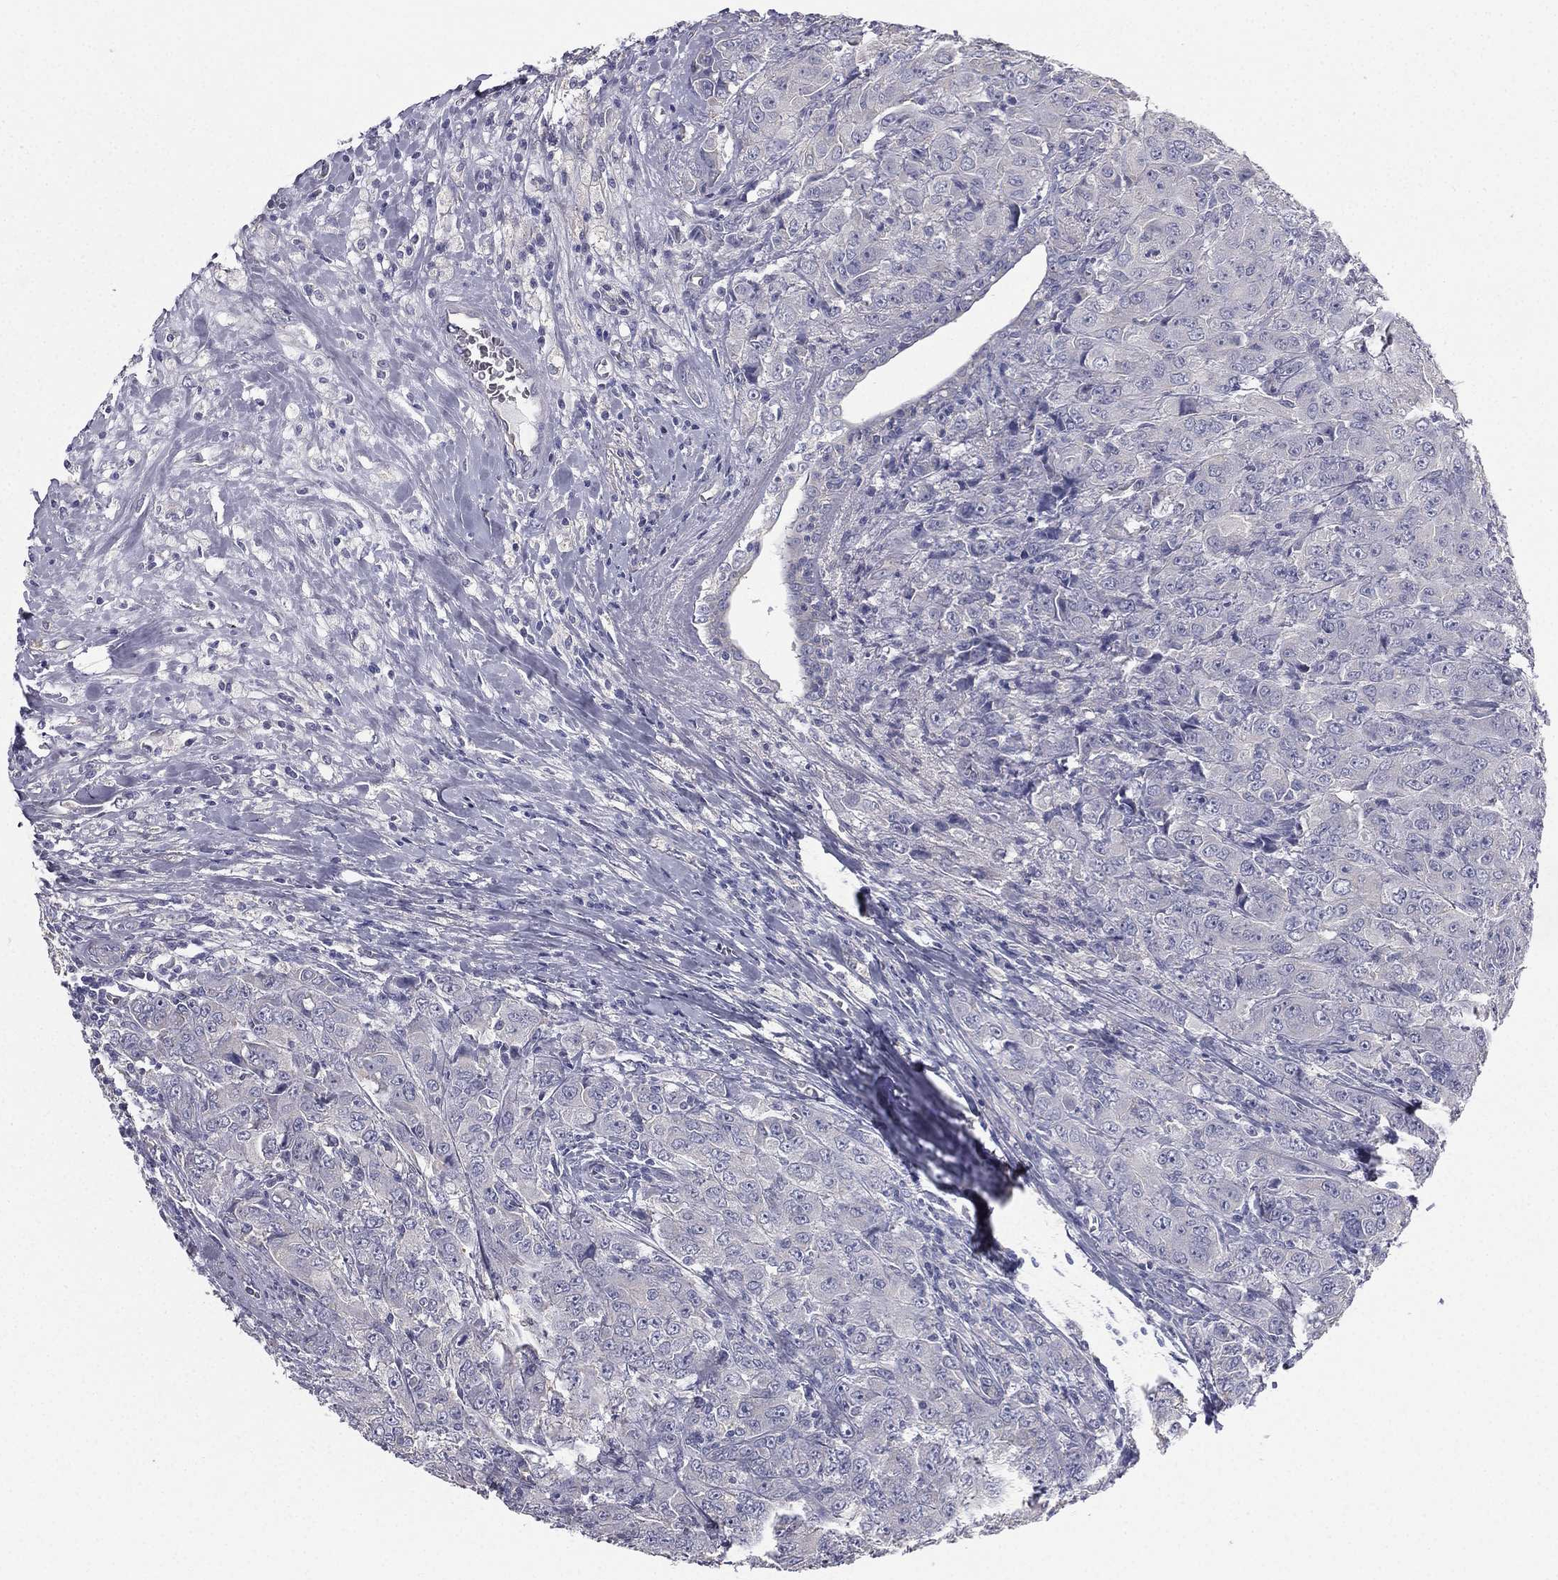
{"staining": {"intensity": "negative", "quantity": "none", "location": "none"}, "tissue": "breast cancer", "cell_type": "Tumor cells", "image_type": "cancer", "snomed": [{"axis": "morphology", "description": "Duct carcinoma"}, {"axis": "topography", "description": "Breast"}], "caption": "IHC of human intraductal carcinoma (breast) exhibits no positivity in tumor cells.", "gene": "MUC13", "patient": {"sex": "female", "age": 43}}